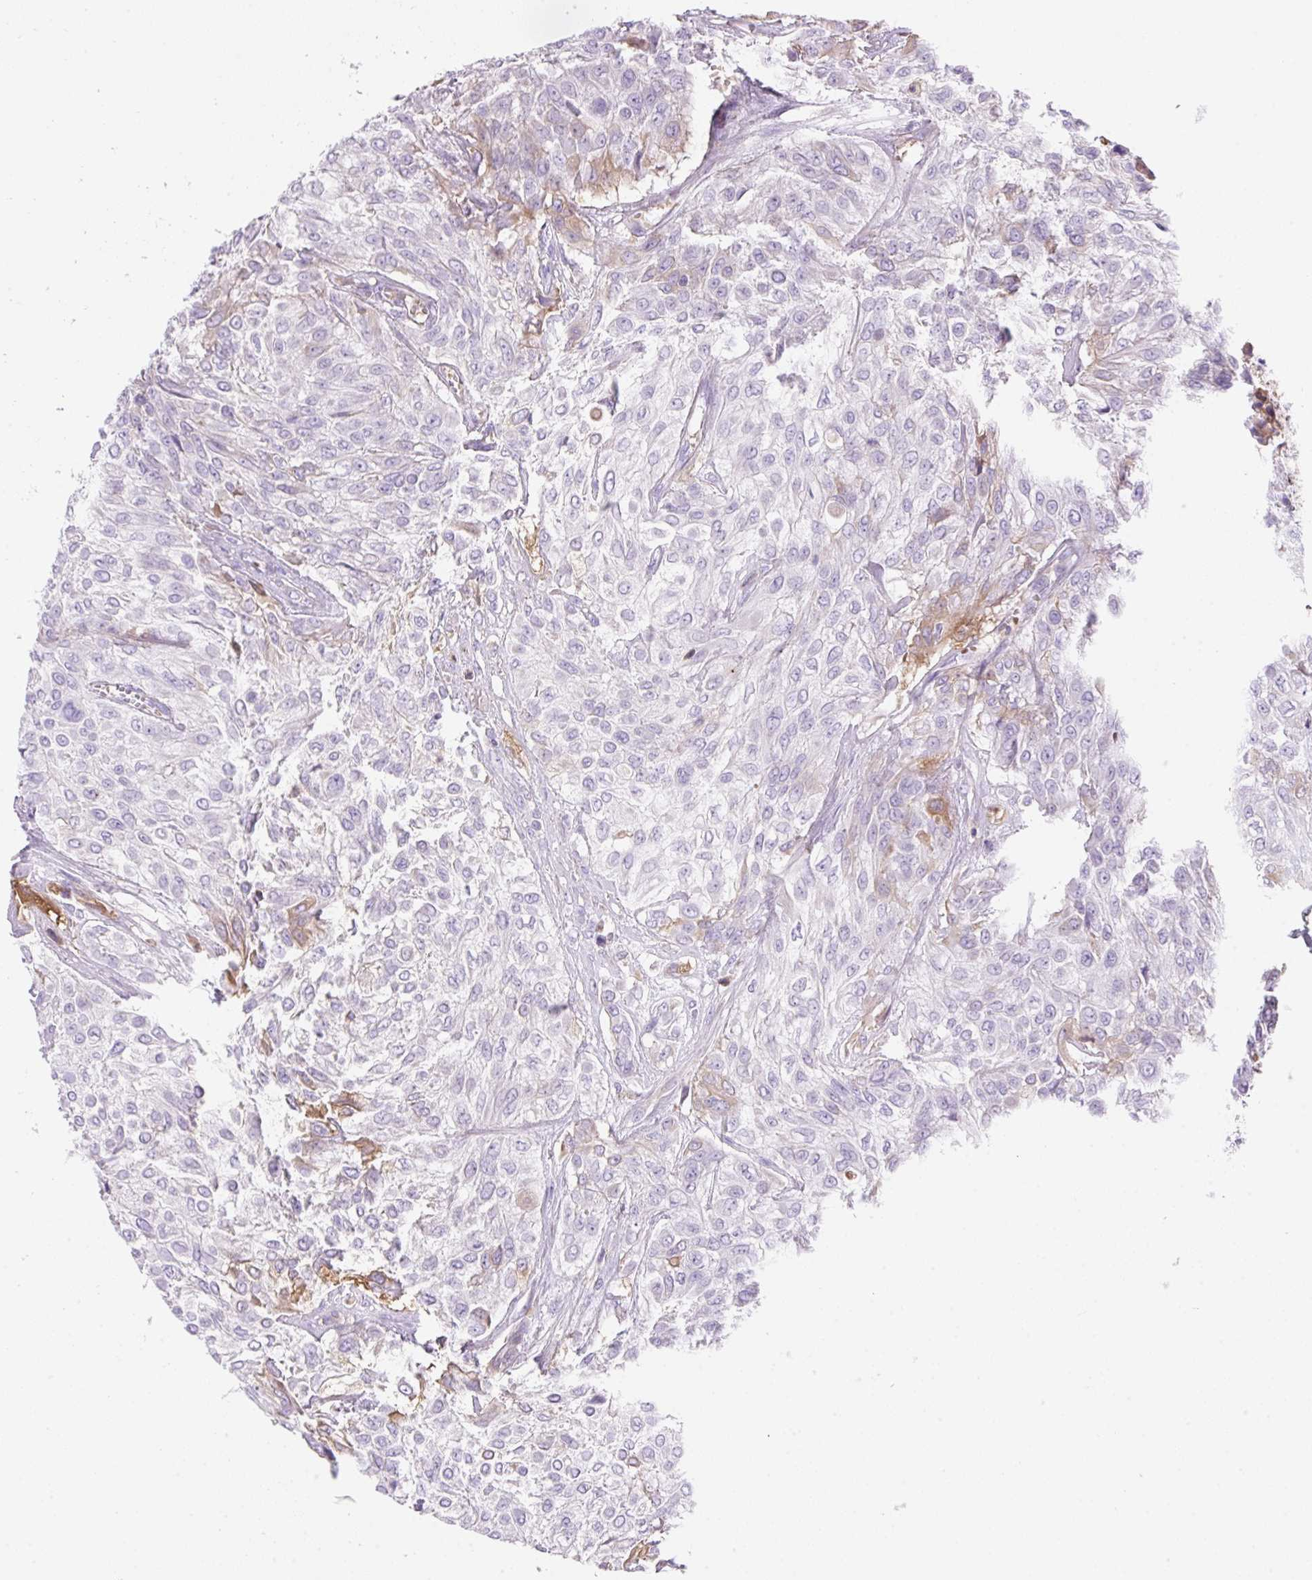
{"staining": {"intensity": "moderate", "quantity": "<25%", "location": "cytoplasmic/membranous"}, "tissue": "urothelial cancer", "cell_type": "Tumor cells", "image_type": "cancer", "snomed": [{"axis": "morphology", "description": "Urothelial carcinoma, High grade"}, {"axis": "topography", "description": "Urinary bladder"}], "caption": "Urothelial cancer stained with immunohistochemistry (IHC) exhibits moderate cytoplasmic/membranous expression in about <25% of tumor cells.", "gene": "TDRD15", "patient": {"sex": "male", "age": 57}}